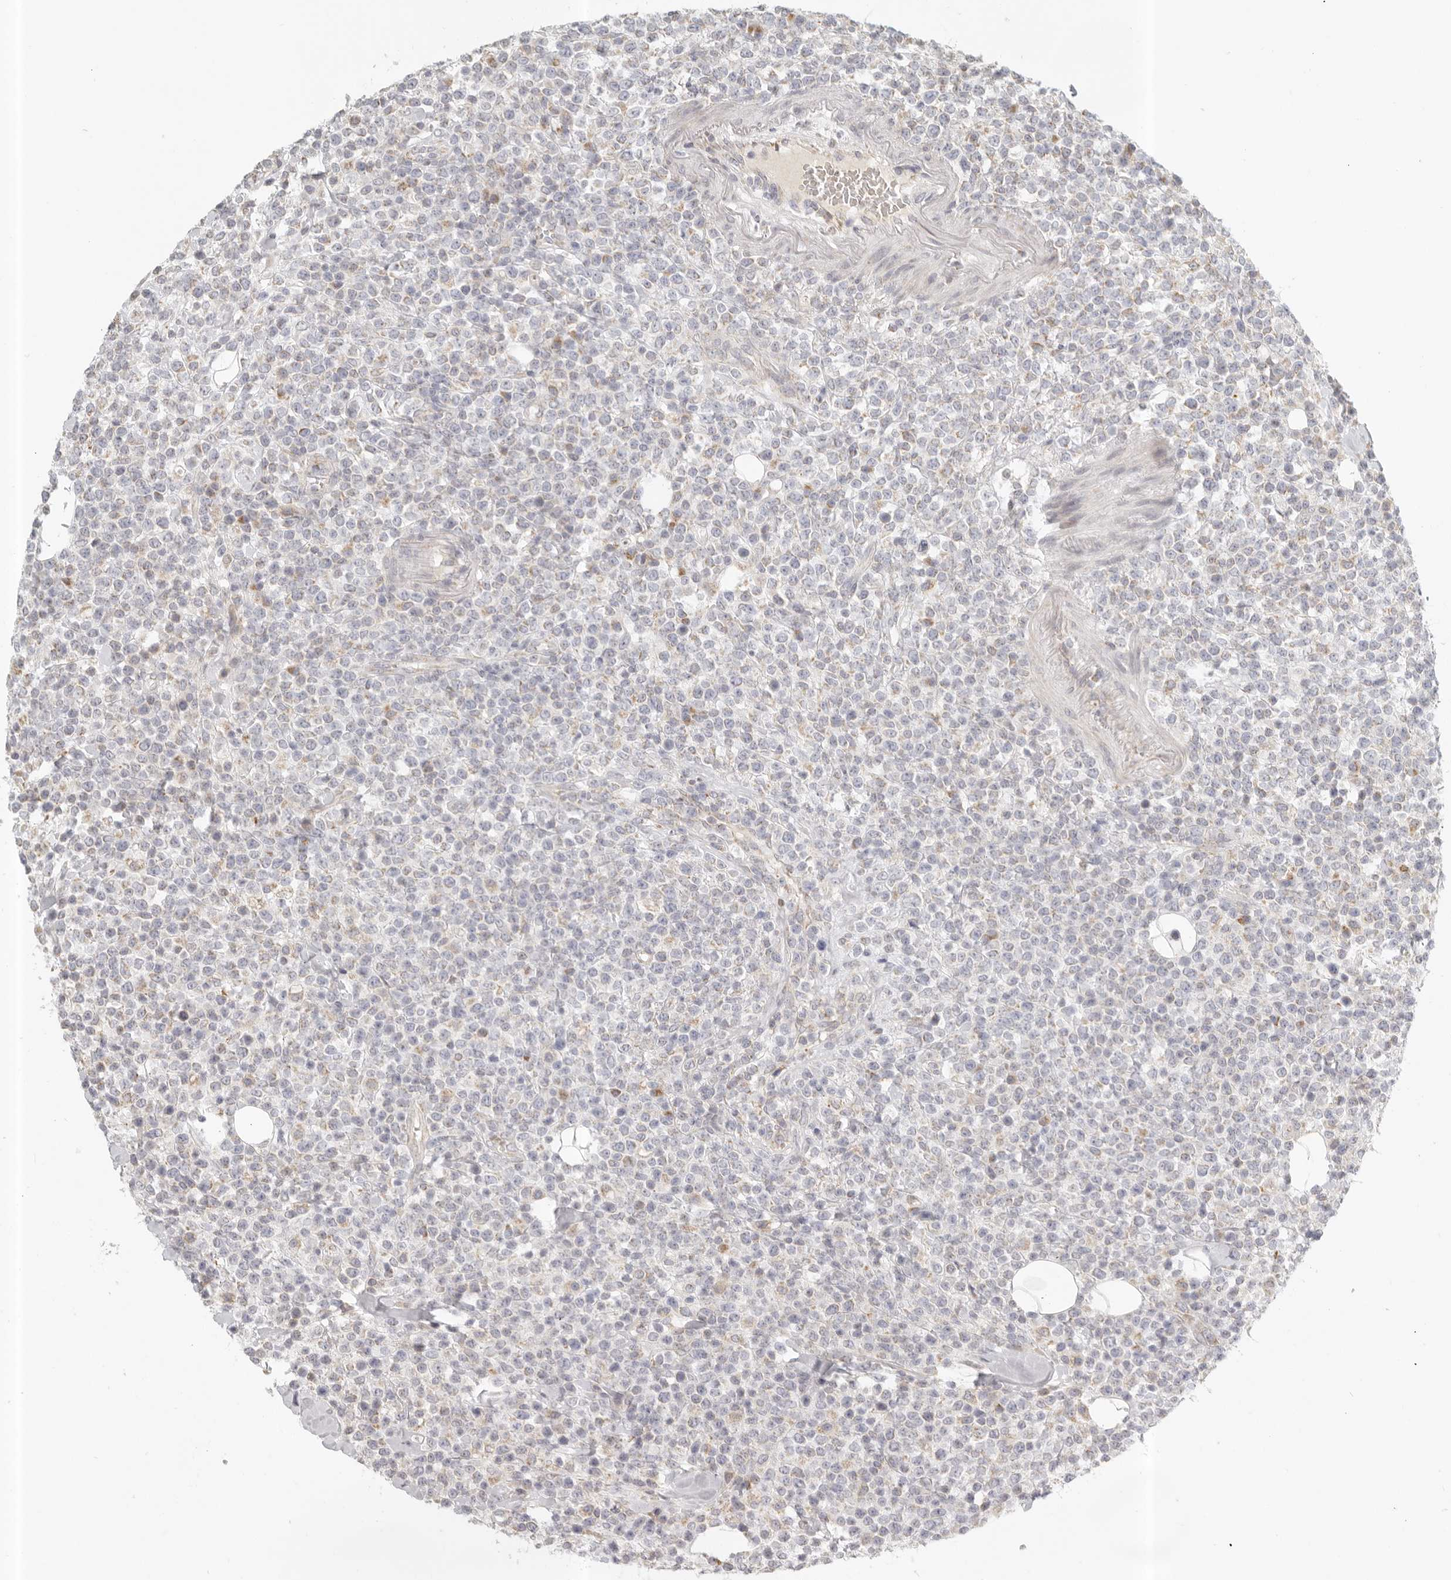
{"staining": {"intensity": "moderate", "quantity": "<25%", "location": "cytoplasmic/membranous"}, "tissue": "lymphoma", "cell_type": "Tumor cells", "image_type": "cancer", "snomed": [{"axis": "morphology", "description": "Malignant lymphoma, non-Hodgkin's type, High grade"}, {"axis": "topography", "description": "Colon"}], "caption": "Malignant lymphoma, non-Hodgkin's type (high-grade) stained with immunohistochemistry displays moderate cytoplasmic/membranous expression in approximately <25% of tumor cells.", "gene": "KDF1", "patient": {"sex": "female", "age": 53}}